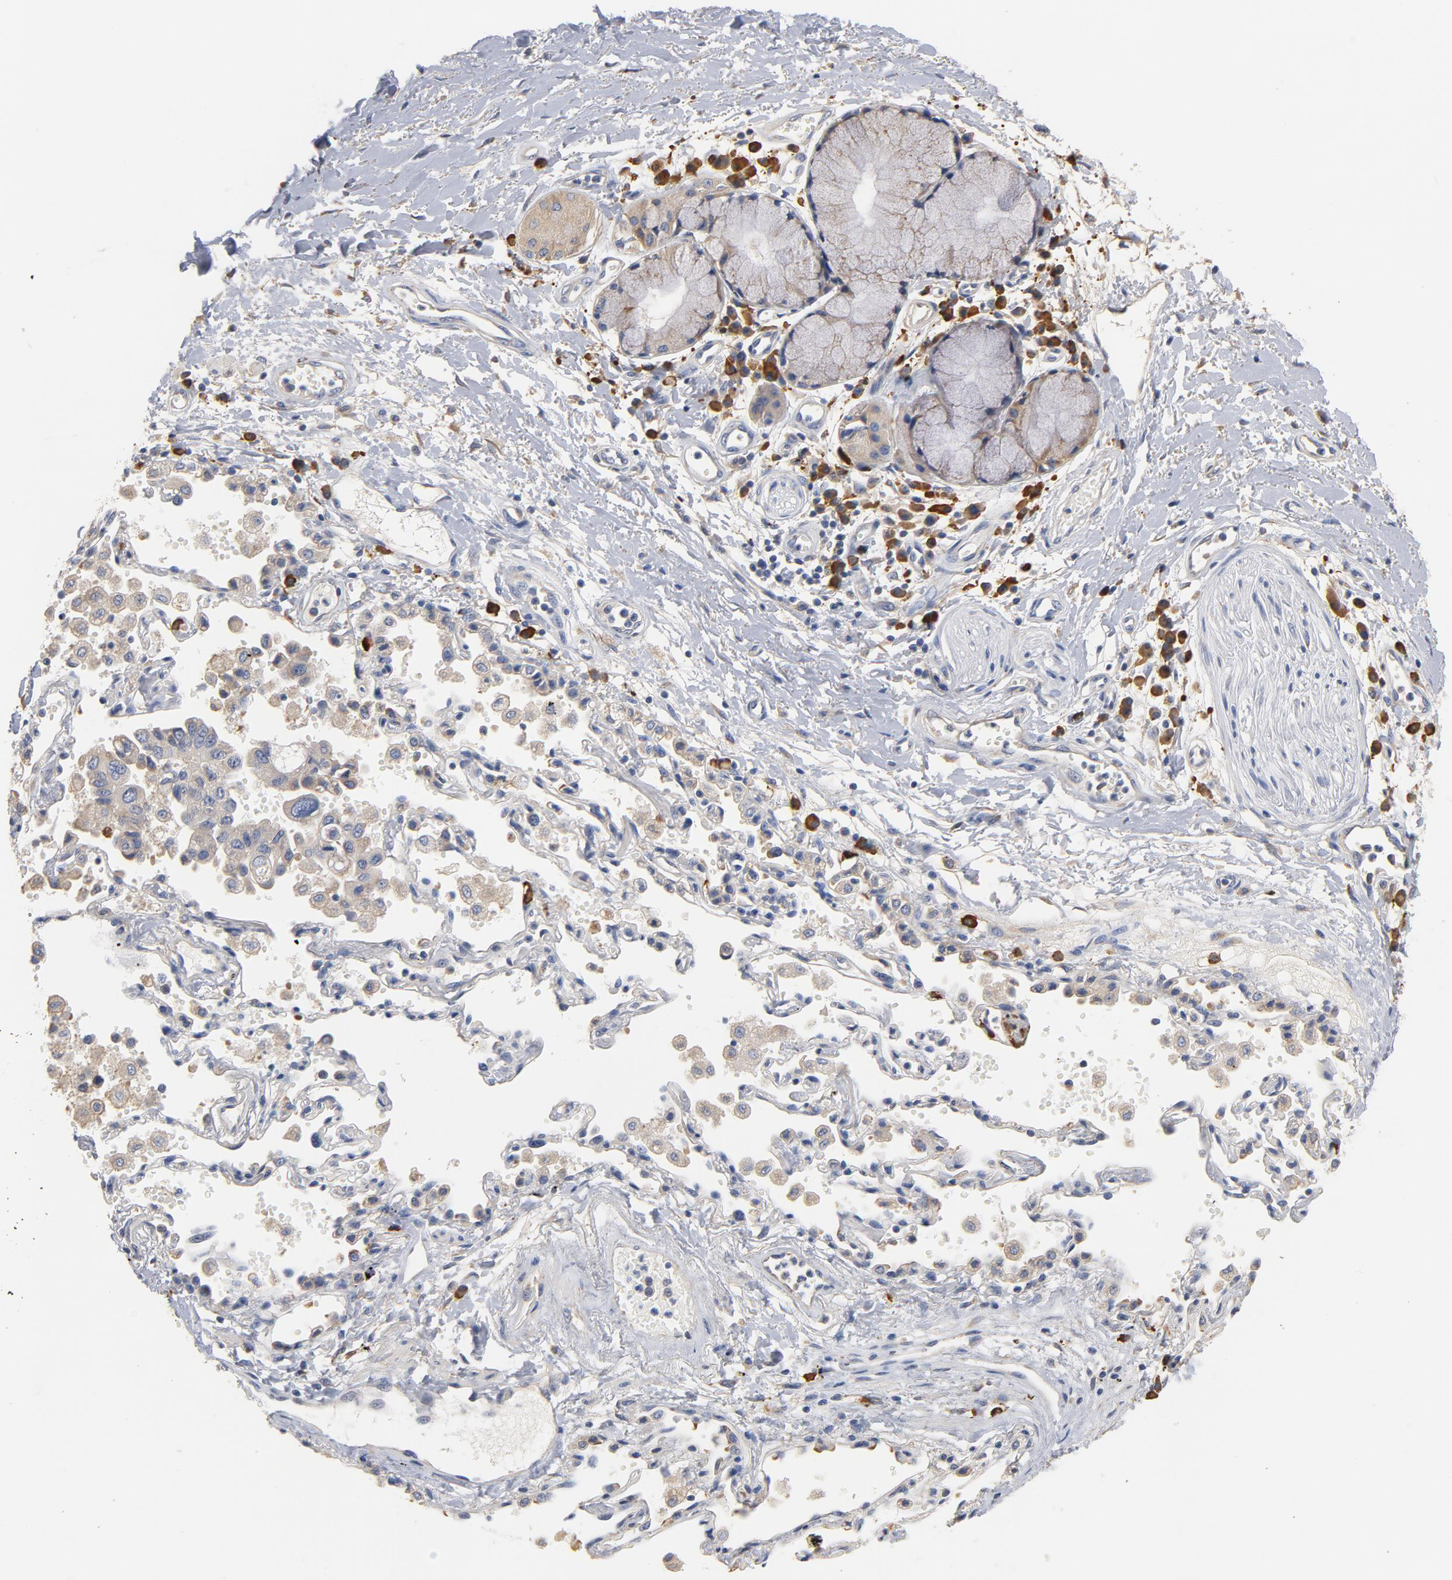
{"staining": {"intensity": "negative", "quantity": "none", "location": "none"}, "tissue": "adipose tissue", "cell_type": "Adipocytes", "image_type": "normal", "snomed": [{"axis": "morphology", "description": "Normal tissue, NOS"}, {"axis": "morphology", "description": "Adenocarcinoma, NOS"}, {"axis": "topography", "description": "Cartilage tissue"}, {"axis": "topography", "description": "Bronchus"}, {"axis": "topography", "description": "Lung"}], "caption": "Immunohistochemistry histopathology image of normal adipose tissue stained for a protein (brown), which shows no expression in adipocytes.", "gene": "TLR4", "patient": {"sex": "female", "age": 67}}